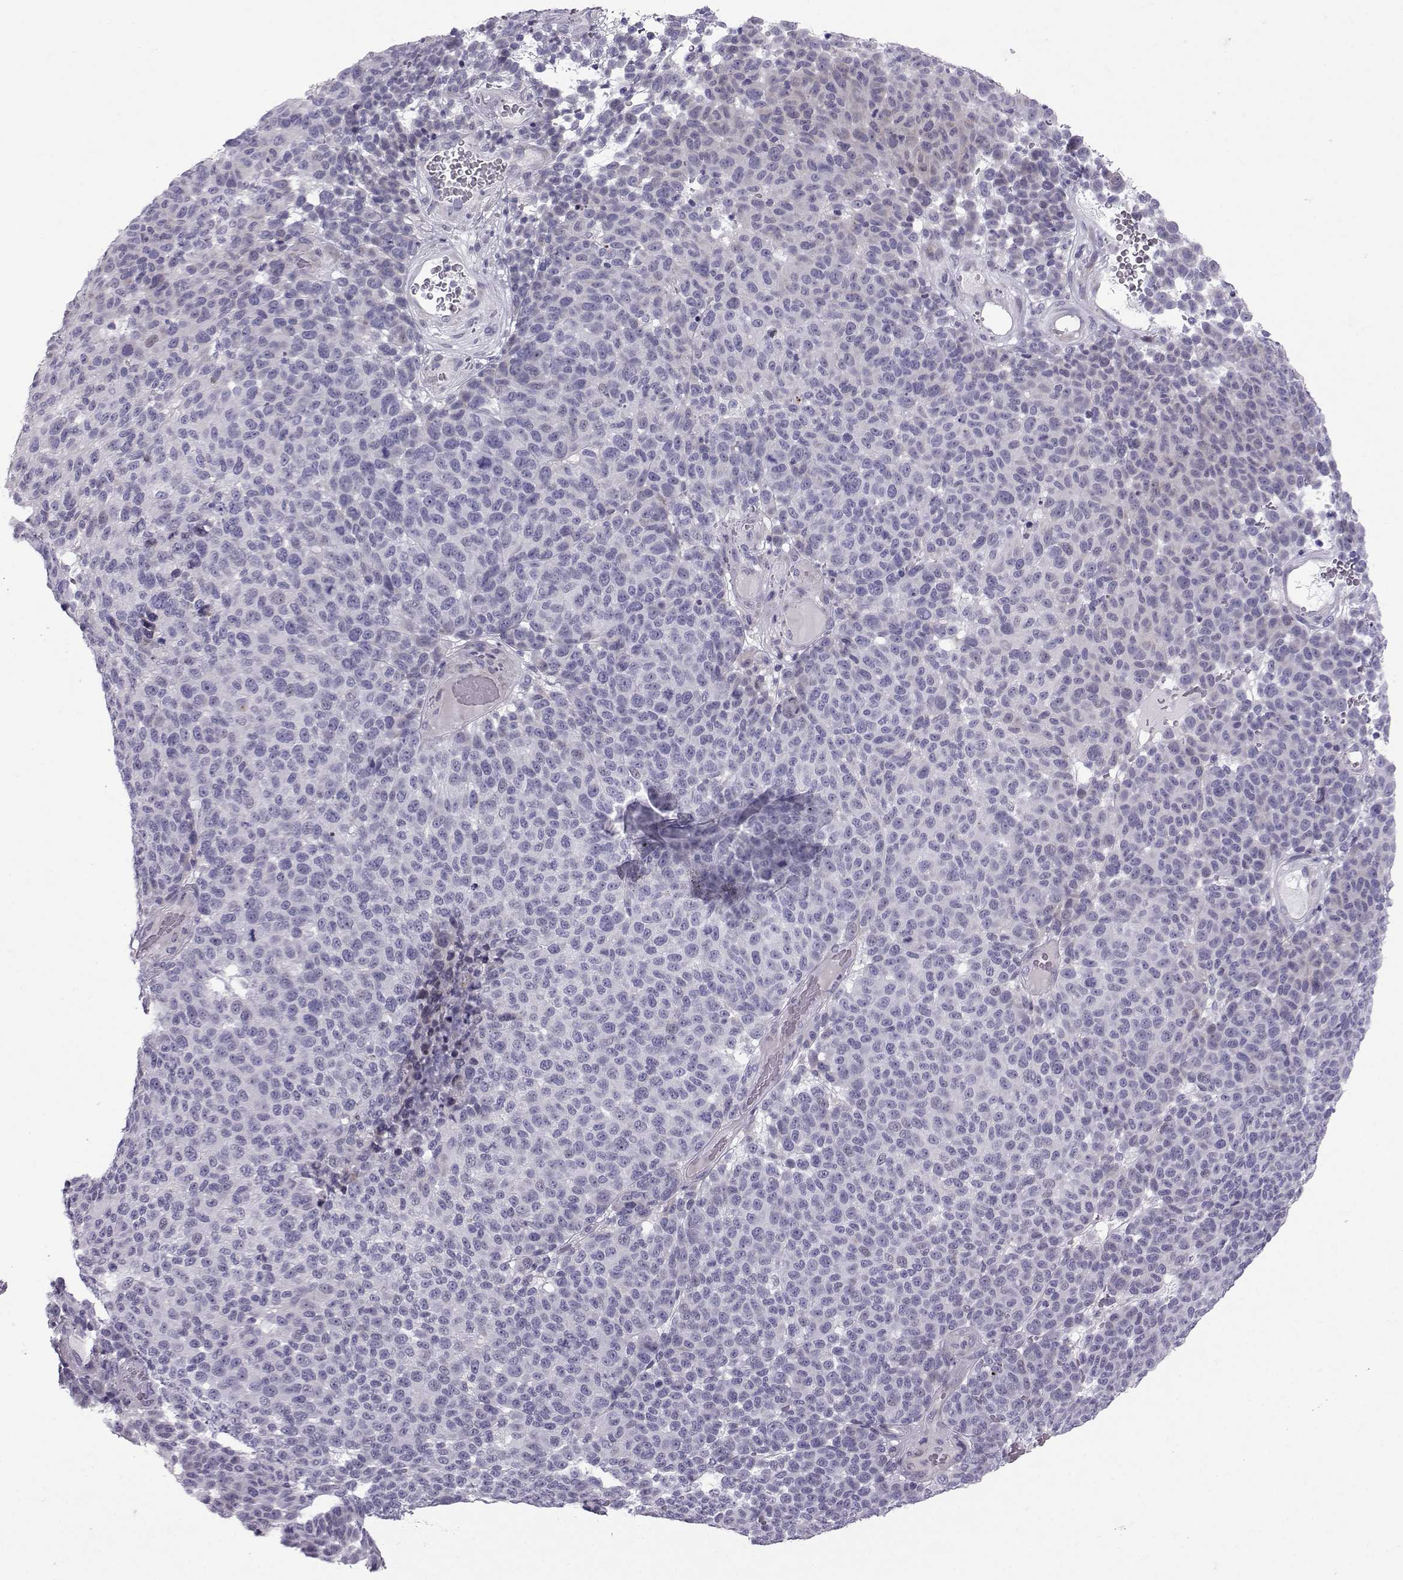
{"staining": {"intensity": "negative", "quantity": "none", "location": "none"}, "tissue": "melanoma", "cell_type": "Tumor cells", "image_type": "cancer", "snomed": [{"axis": "morphology", "description": "Malignant melanoma, NOS"}, {"axis": "topography", "description": "Skin"}], "caption": "DAB (3,3'-diaminobenzidine) immunohistochemical staining of melanoma exhibits no significant staining in tumor cells.", "gene": "DMRT3", "patient": {"sex": "male", "age": 59}}